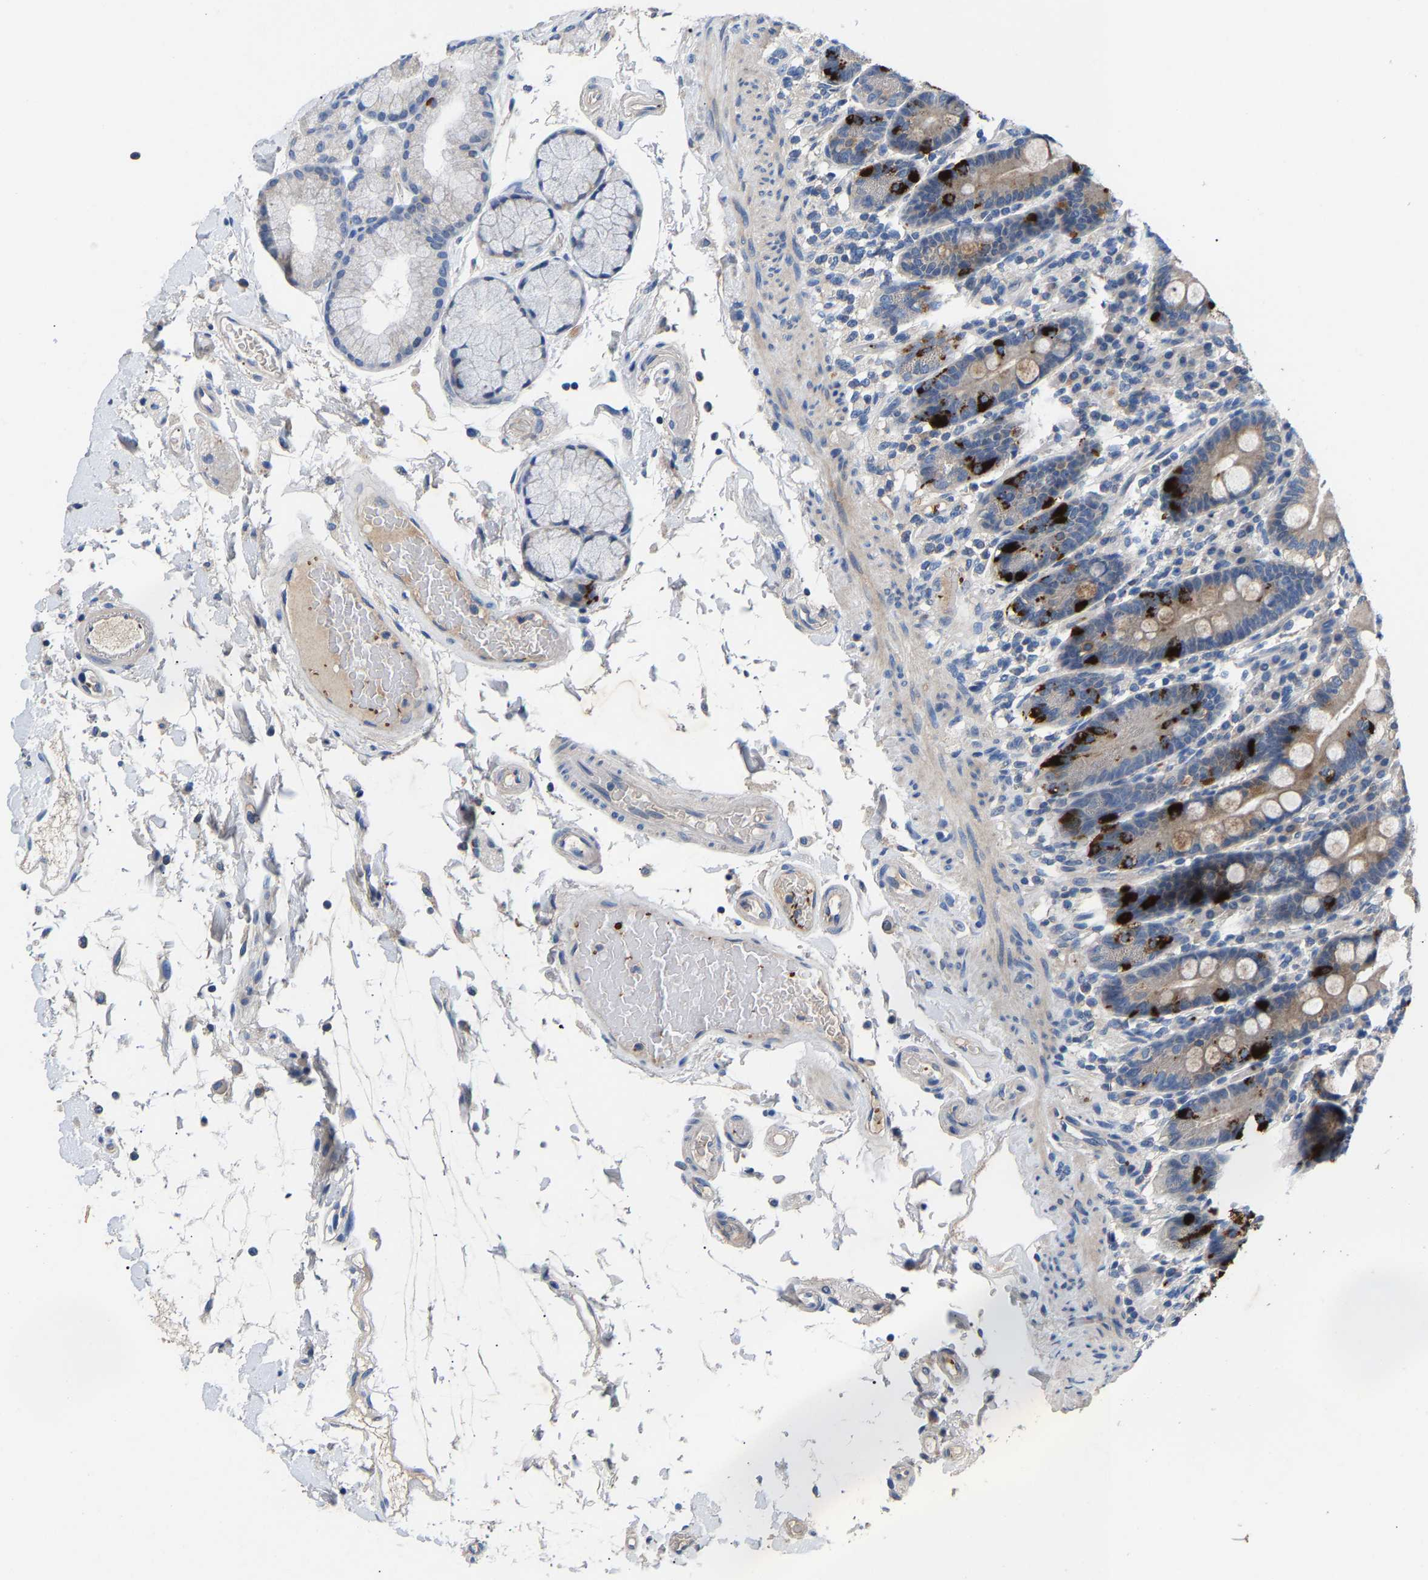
{"staining": {"intensity": "weak", "quantity": ">75%", "location": "cytoplasmic/membranous"}, "tissue": "duodenum", "cell_type": "Glandular cells", "image_type": "normal", "snomed": [{"axis": "morphology", "description": "Normal tissue, NOS"}, {"axis": "topography", "description": "Small intestine, NOS"}], "caption": "The image exhibits a brown stain indicating the presence of a protein in the cytoplasmic/membranous of glandular cells in duodenum. (DAB IHC with brightfield microscopy, high magnification).", "gene": "CCDC171", "patient": {"sex": "female", "age": 71}}